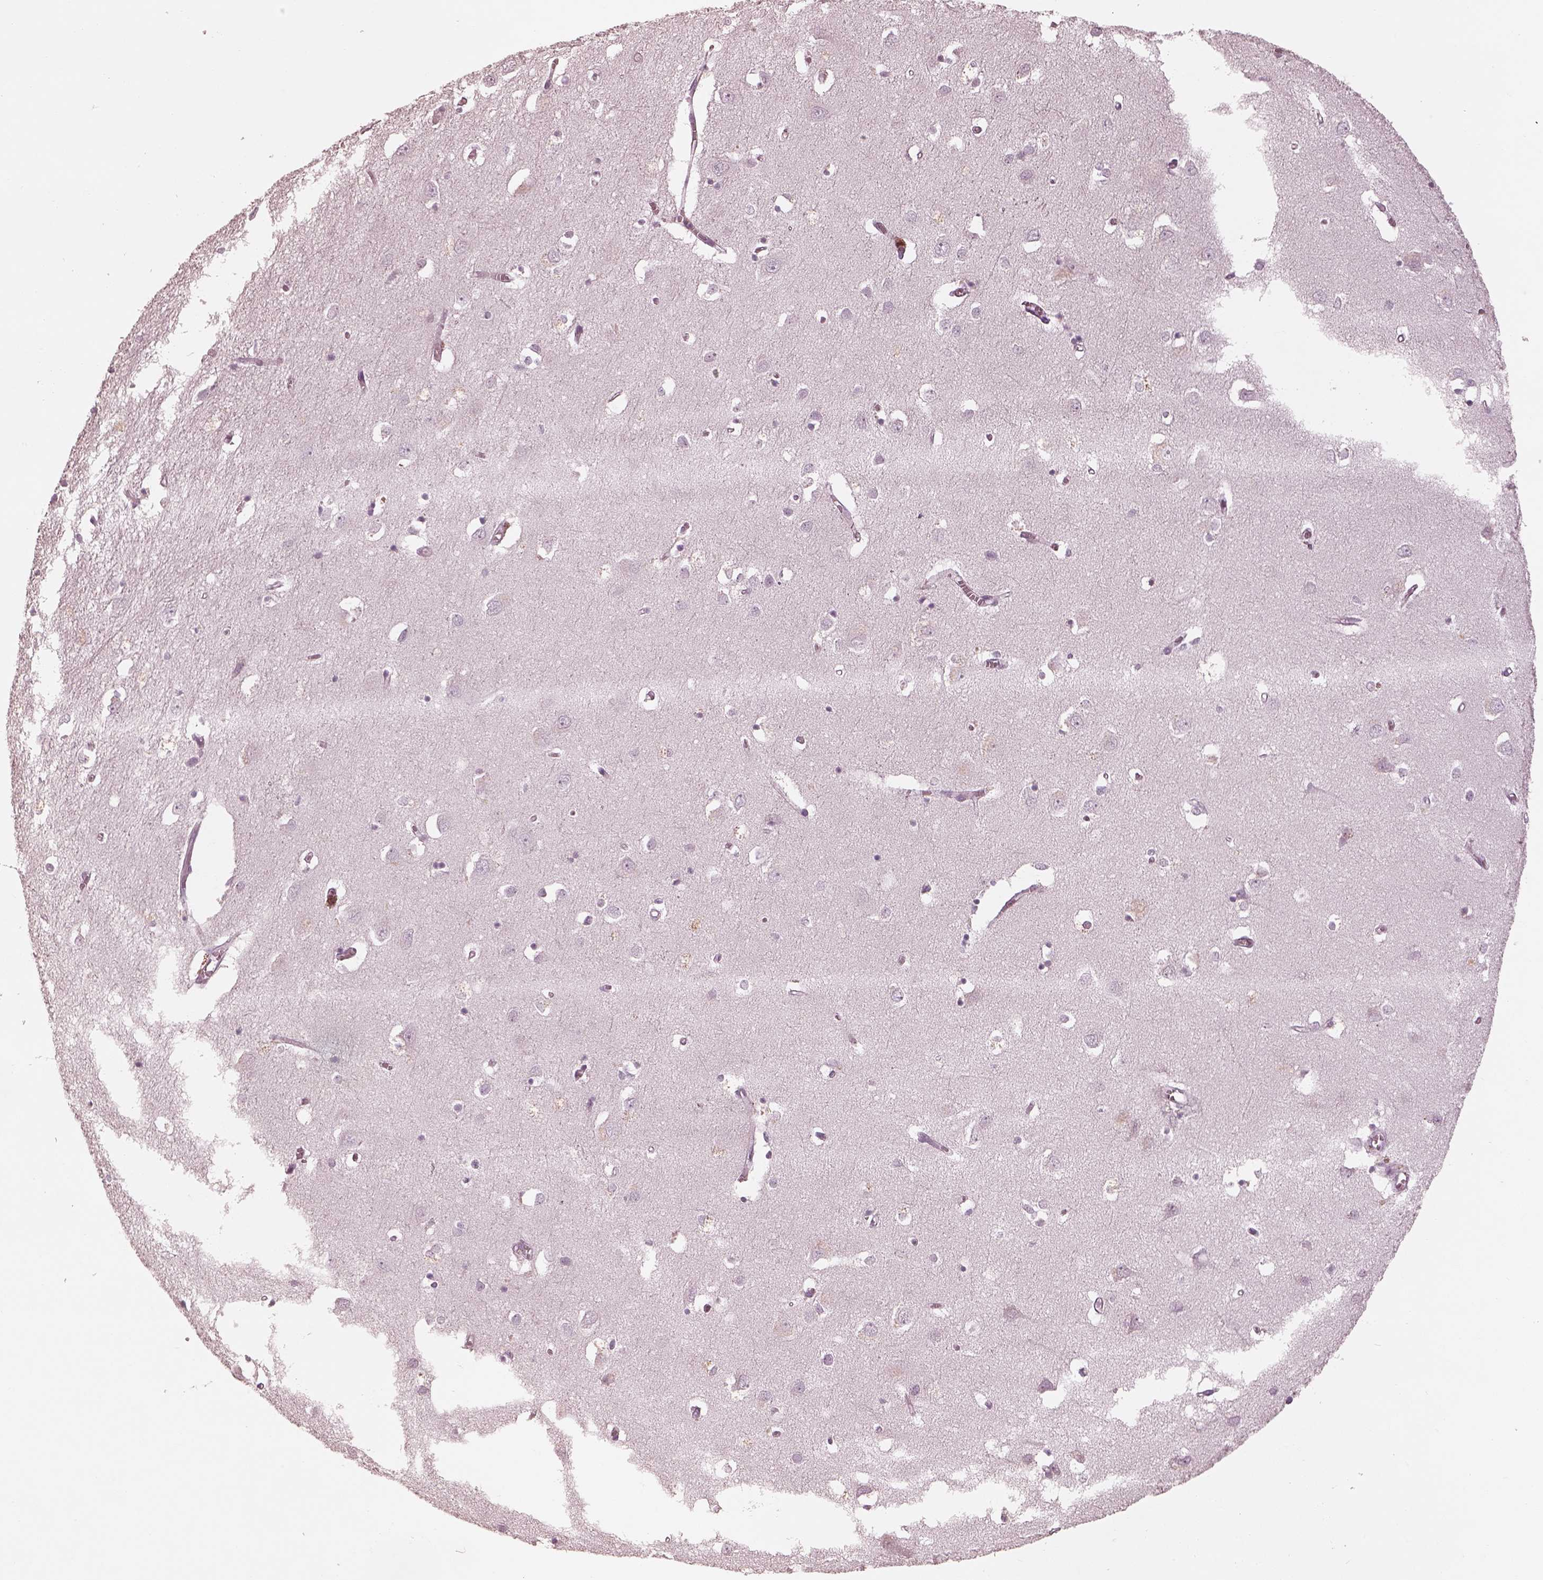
{"staining": {"intensity": "negative", "quantity": "none", "location": "none"}, "tissue": "cerebral cortex", "cell_type": "Endothelial cells", "image_type": "normal", "snomed": [{"axis": "morphology", "description": "Normal tissue, NOS"}, {"axis": "topography", "description": "Cerebral cortex"}], "caption": "High power microscopy image of an immunohistochemistry histopathology image of normal cerebral cortex, revealing no significant positivity in endothelial cells. Nuclei are stained in blue.", "gene": "SPATA6L", "patient": {"sex": "male", "age": 70}}